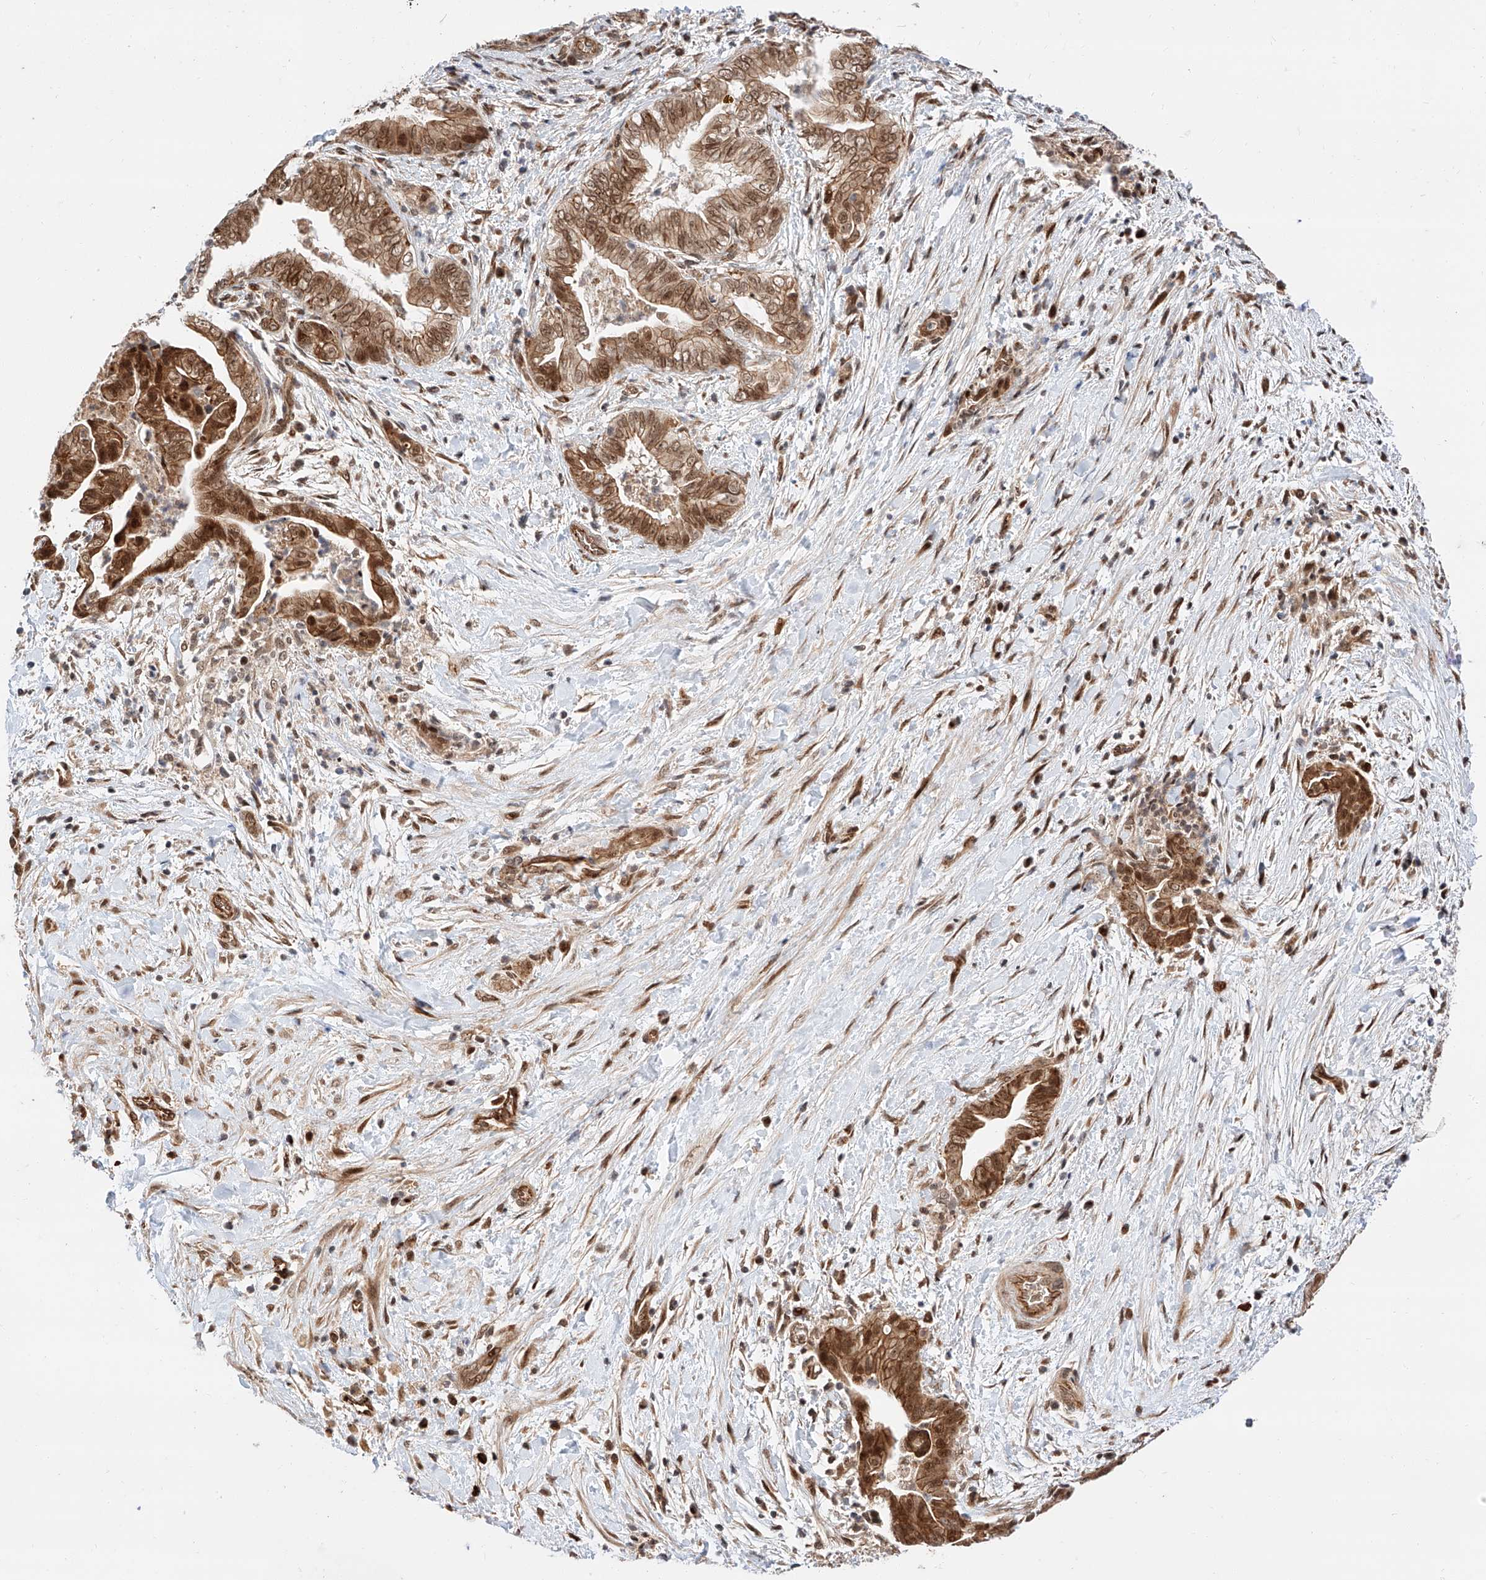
{"staining": {"intensity": "strong", "quantity": ">75%", "location": "cytoplasmic/membranous,nuclear"}, "tissue": "pancreatic cancer", "cell_type": "Tumor cells", "image_type": "cancer", "snomed": [{"axis": "morphology", "description": "Adenocarcinoma, NOS"}, {"axis": "topography", "description": "Pancreas"}], "caption": "Strong cytoplasmic/membranous and nuclear expression for a protein is present in about >75% of tumor cells of pancreatic cancer (adenocarcinoma) using immunohistochemistry (IHC).", "gene": "THTPA", "patient": {"sex": "male", "age": 75}}